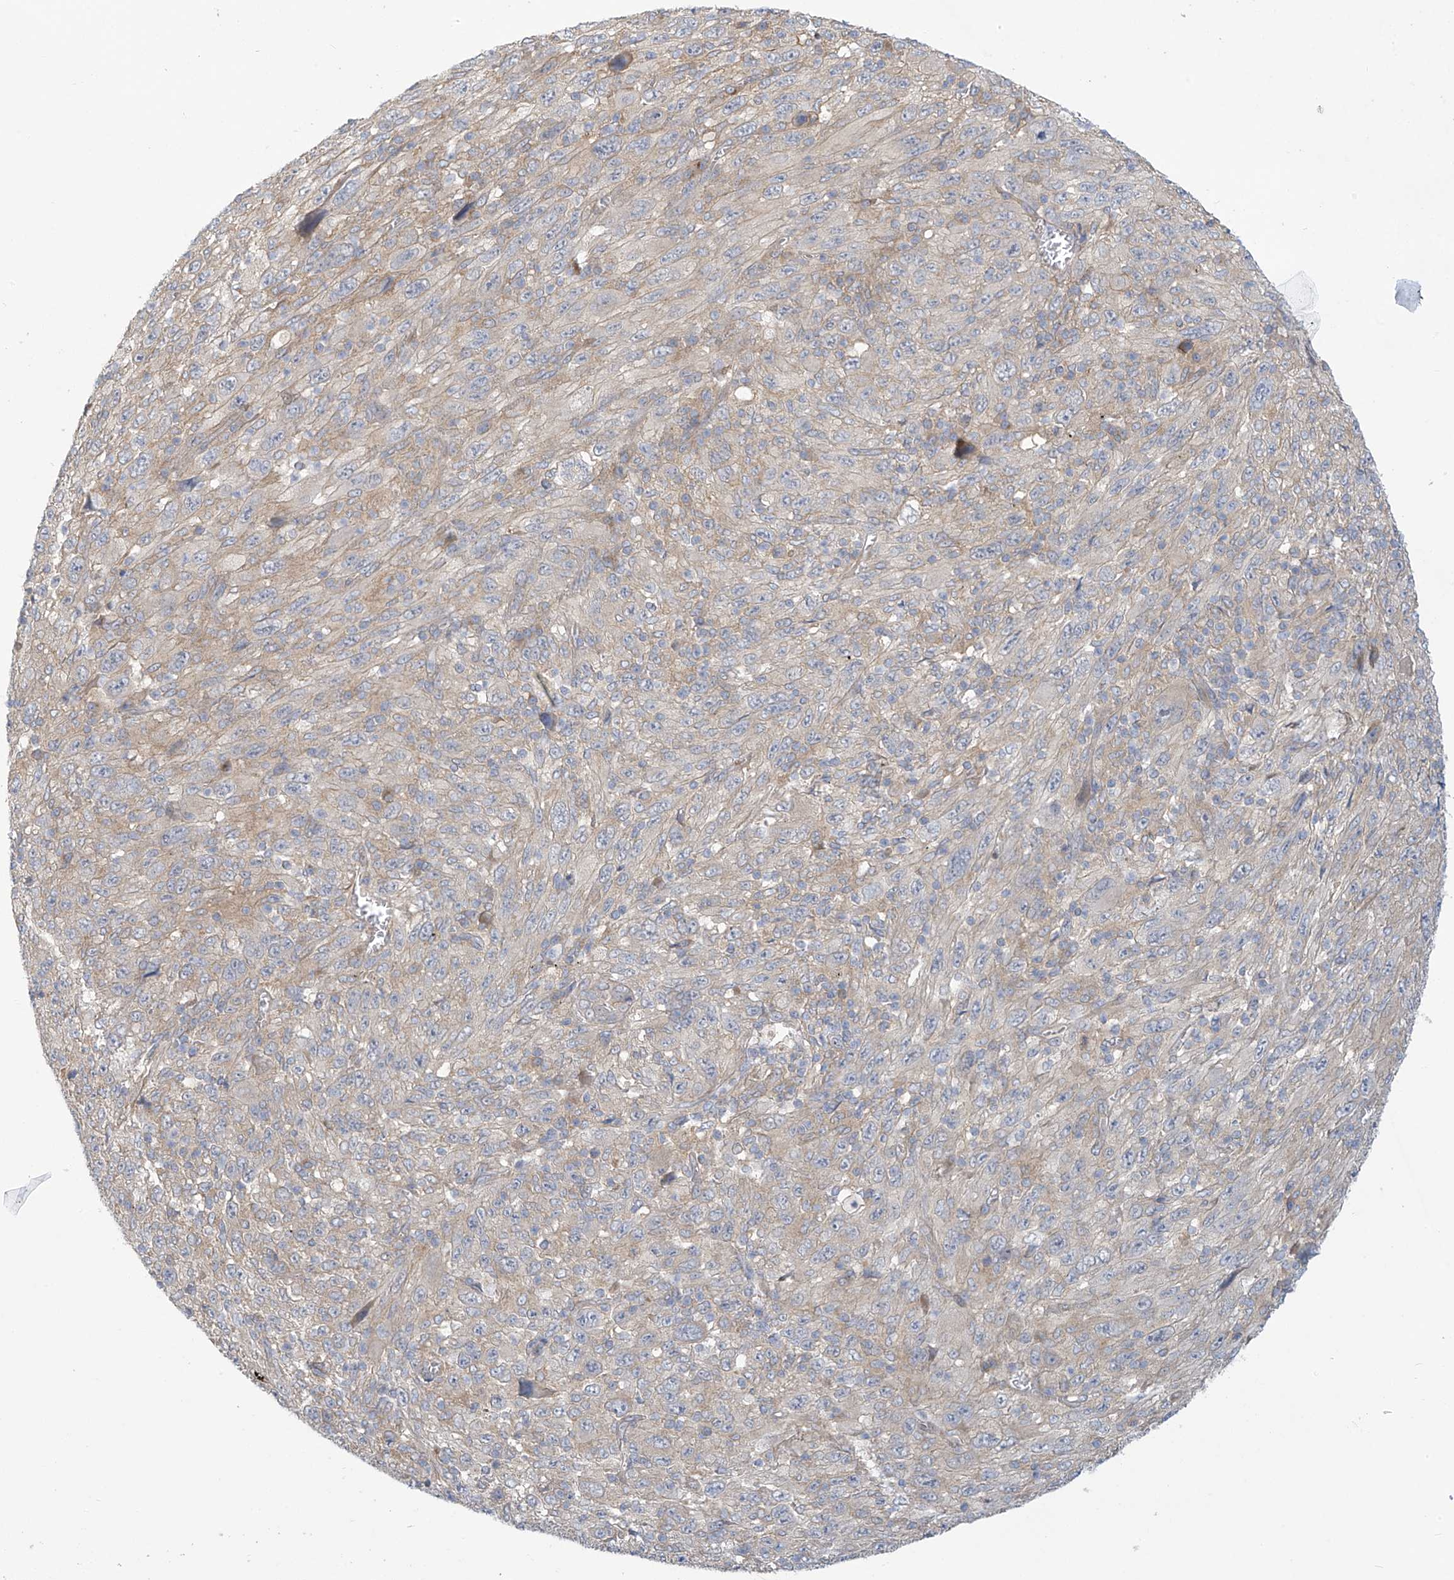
{"staining": {"intensity": "weak", "quantity": "<25%", "location": "cytoplasmic/membranous"}, "tissue": "melanoma", "cell_type": "Tumor cells", "image_type": "cancer", "snomed": [{"axis": "morphology", "description": "Malignant melanoma, Metastatic site"}, {"axis": "topography", "description": "Skin"}], "caption": "Tumor cells are negative for brown protein staining in melanoma.", "gene": "ADAT2", "patient": {"sex": "female", "age": 56}}